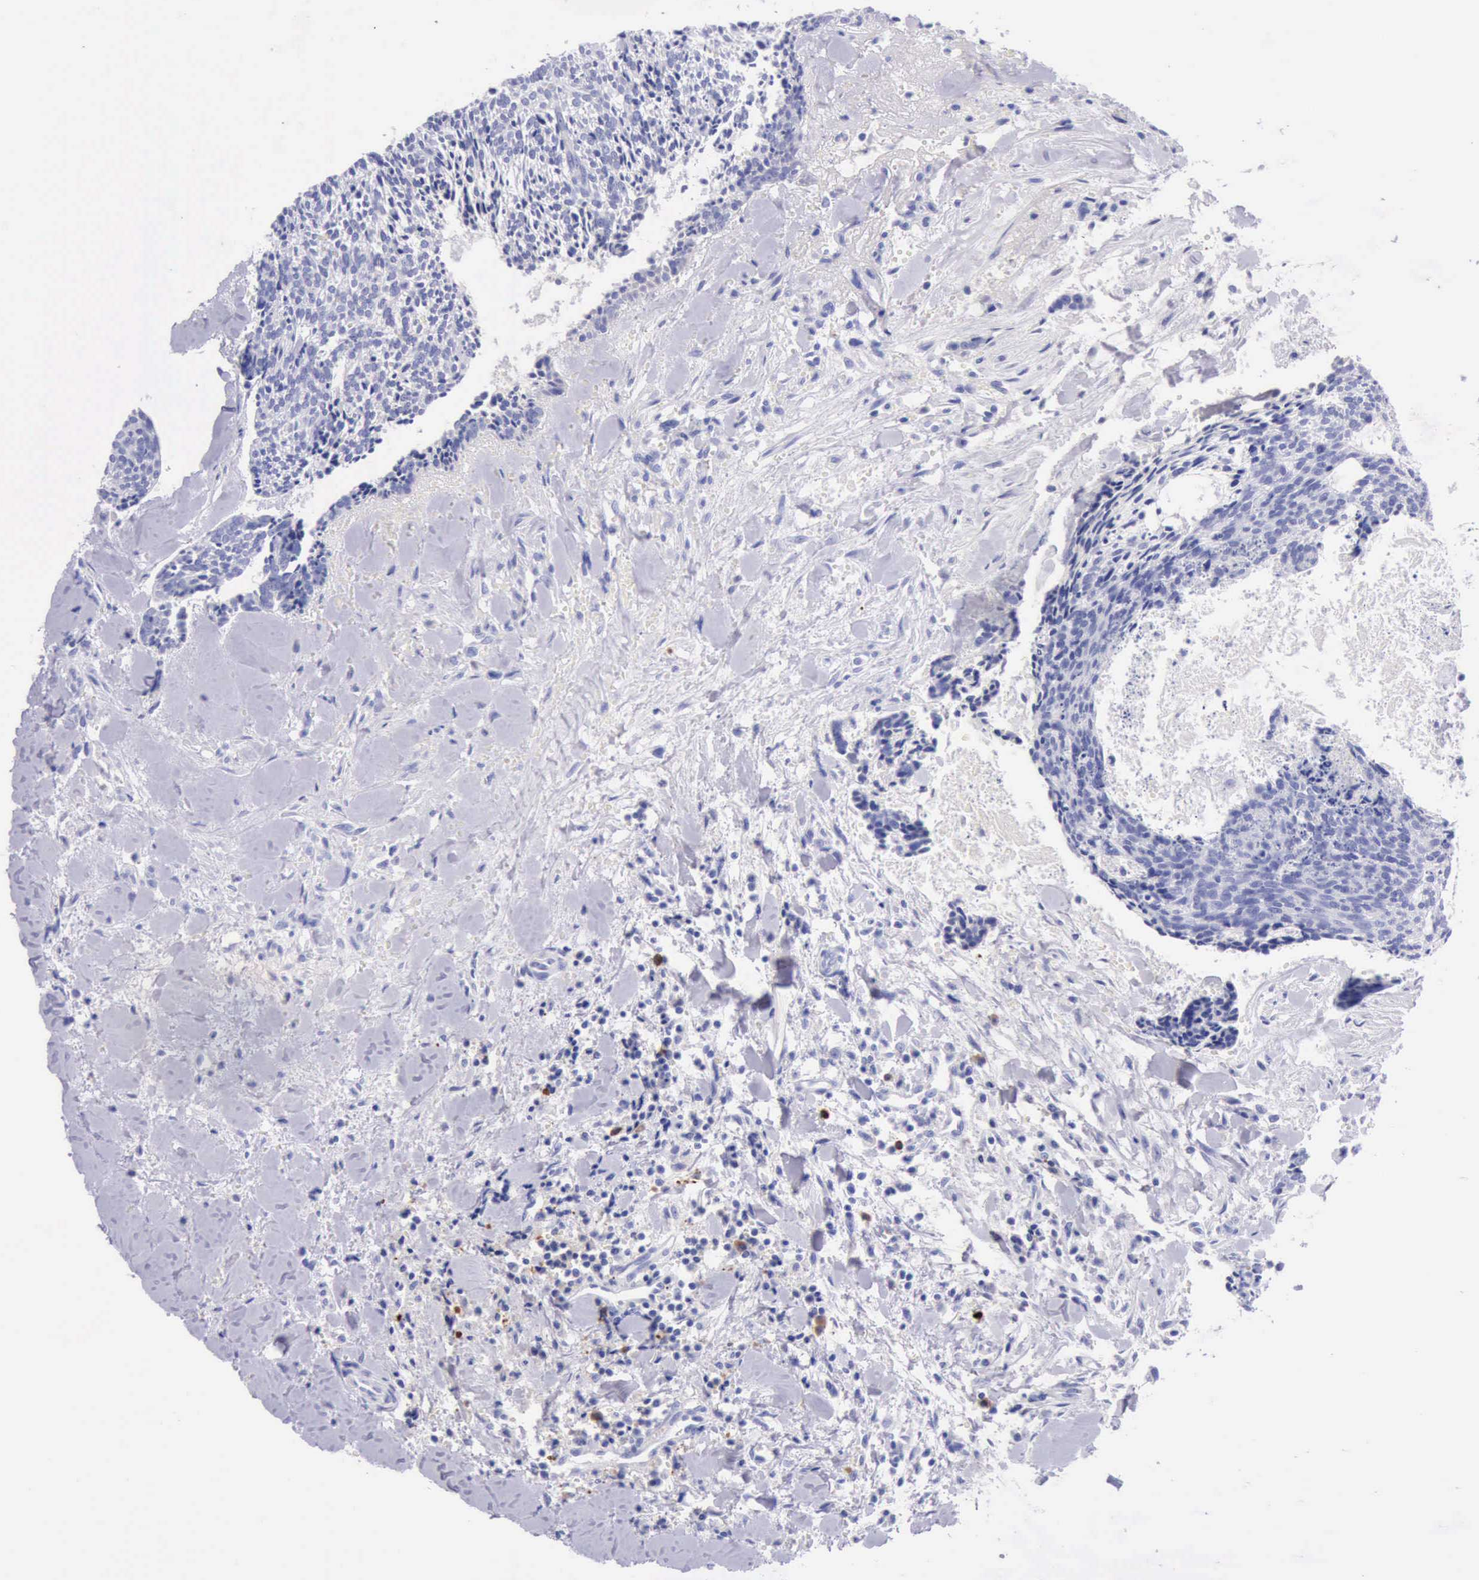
{"staining": {"intensity": "negative", "quantity": "none", "location": "none"}, "tissue": "head and neck cancer", "cell_type": "Tumor cells", "image_type": "cancer", "snomed": [{"axis": "morphology", "description": "Squamous cell carcinoma, NOS"}, {"axis": "topography", "description": "Salivary gland"}, {"axis": "topography", "description": "Head-Neck"}], "caption": "Head and neck squamous cell carcinoma was stained to show a protein in brown. There is no significant staining in tumor cells.", "gene": "KRT8", "patient": {"sex": "male", "age": 70}}